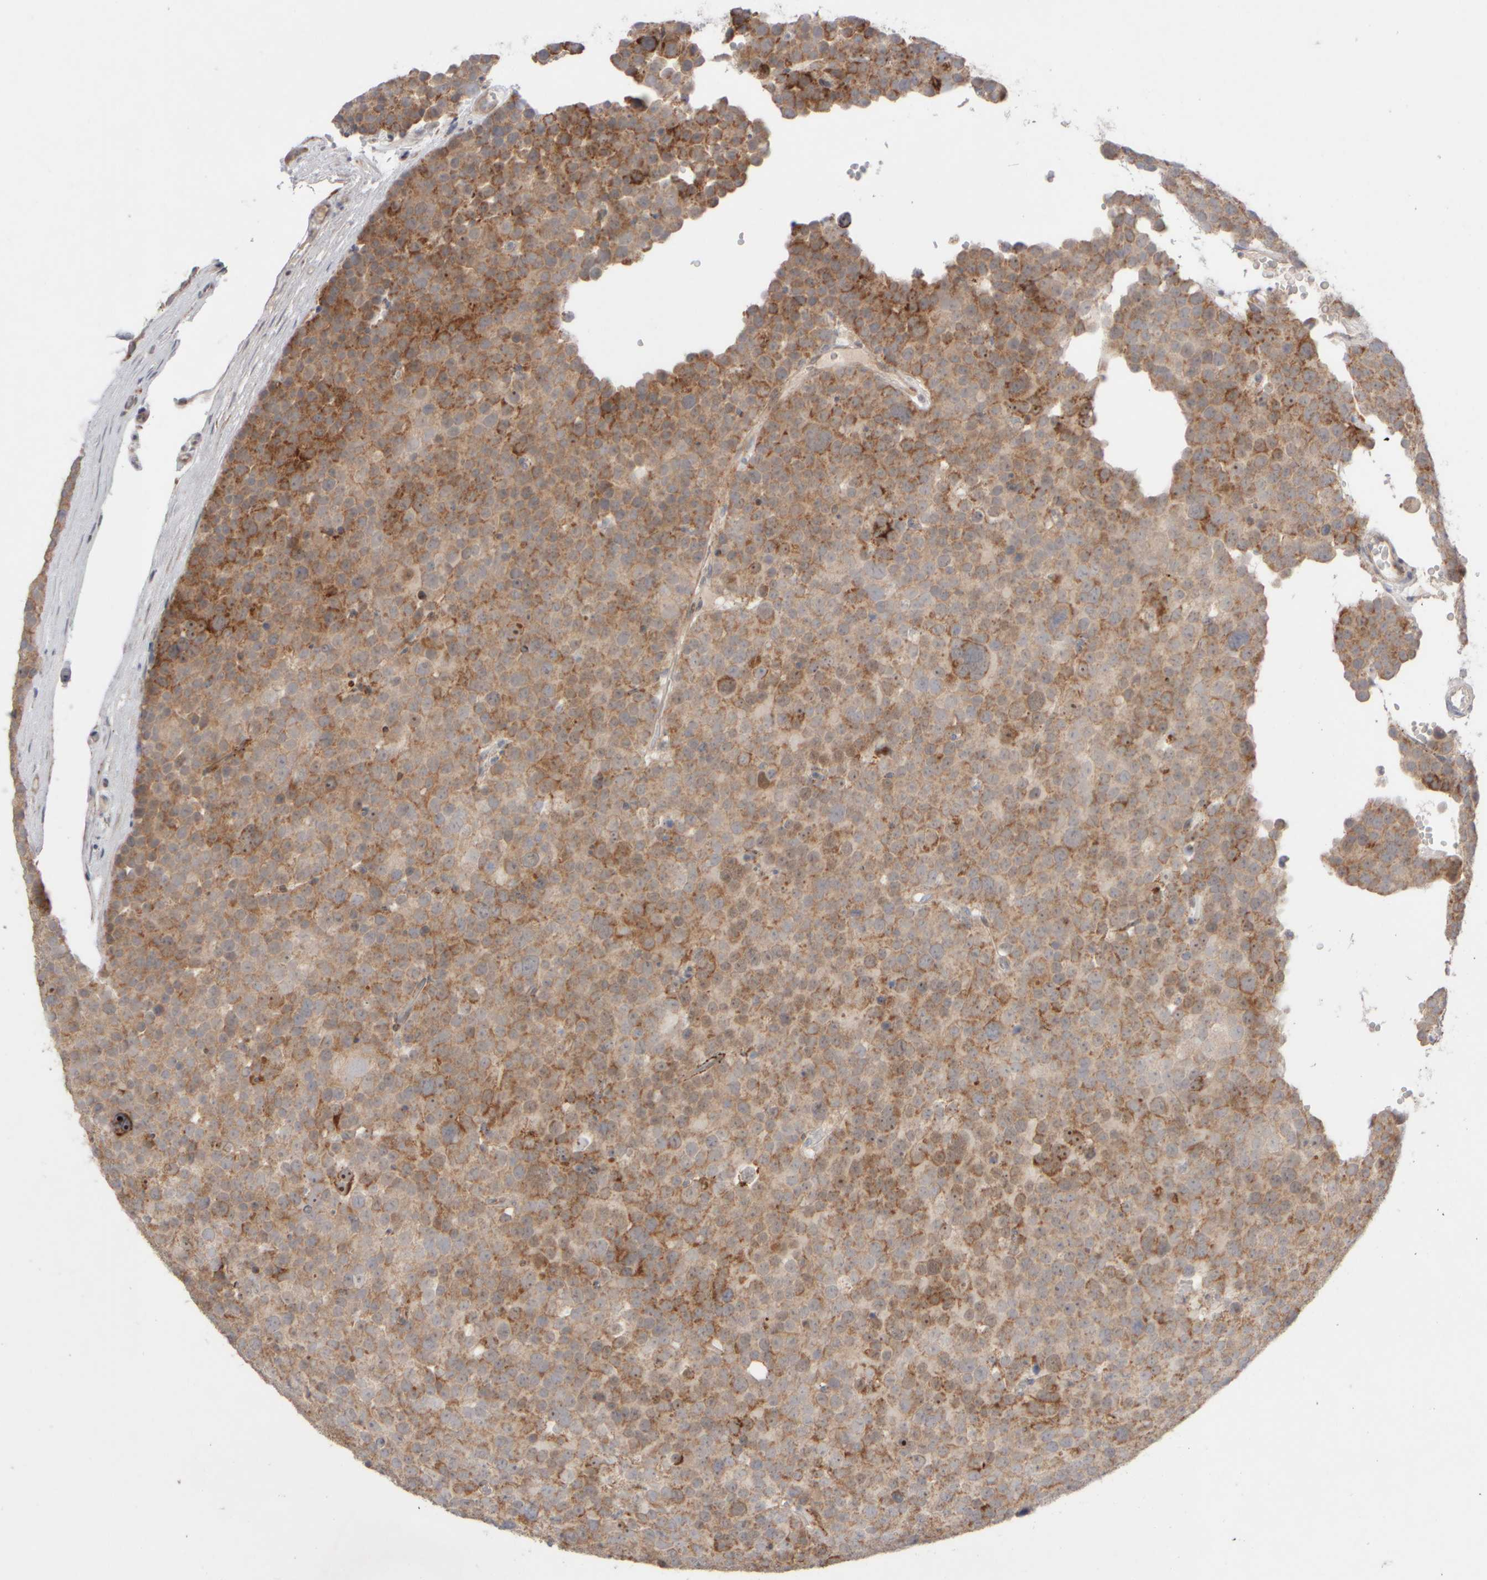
{"staining": {"intensity": "moderate", "quantity": ">75%", "location": "cytoplasmic/membranous"}, "tissue": "testis cancer", "cell_type": "Tumor cells", "image_type": "cancer", "snomed": [{"axis": "morphology", "description": "Seminoma, NOS"}, {"axis": "topography", "description": "Testis"}], "caption": "Immunohistochemistry (IHC) micrograph of neoplastic tissue: testis seminoma stained using immunohistochemistry (IHC) exhibits medium levels of moderate protein expression localized specifically in the cytoplasmic/membranous of tumor cells, appearing as a cytoplasmic/membranous brown color.", "gene": "CHADL", "patient": {"sex": "male", "age": 71}}